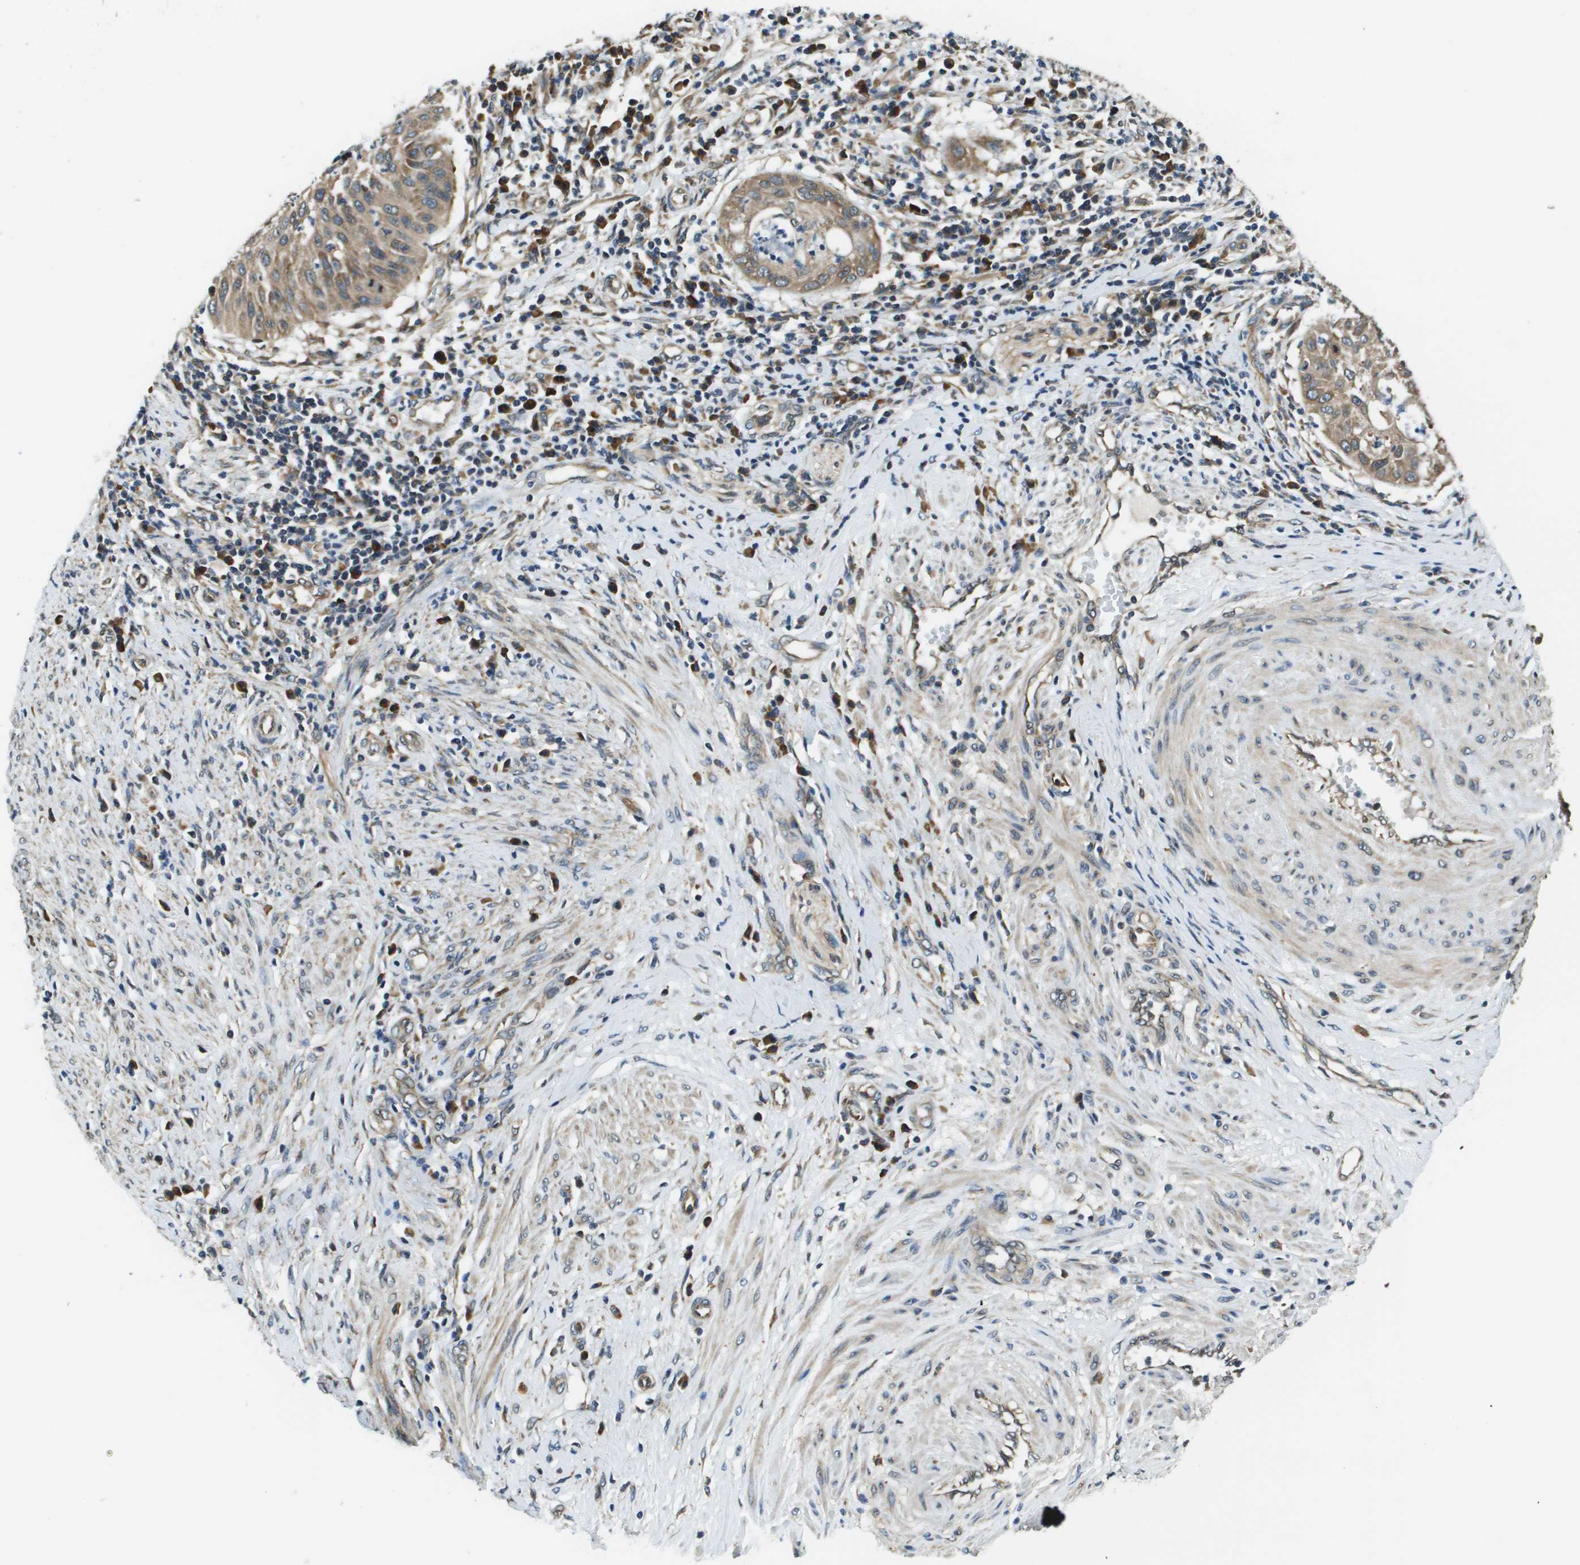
{"staining": {"intensity": "moderate", "quantity": ">75%", "location": "cytoplasmic/membranous"}, "tissue": "cervical cancer", "cell_type": "Tumor cells", "image_type": "cancer", "snomed": [{"axis": "morphology", "description": "Normal tissue, NOS"}, {"axis": "morphology", "description": "Squamous cell carcinoma, NOS"}, {"axis": "topography", "description": "Cervix"}], "caption": "Immunohistochemical staining of human squamous cell carcinoma (cervical) displays medium levels of moderate cytoplasmic/membranous protein positivity in about >75% of tumor cells. (IHC, brightfield microscopy, high magnification).", "gene": "SEC62", "patient": {"sex": "female", "age": 39}}